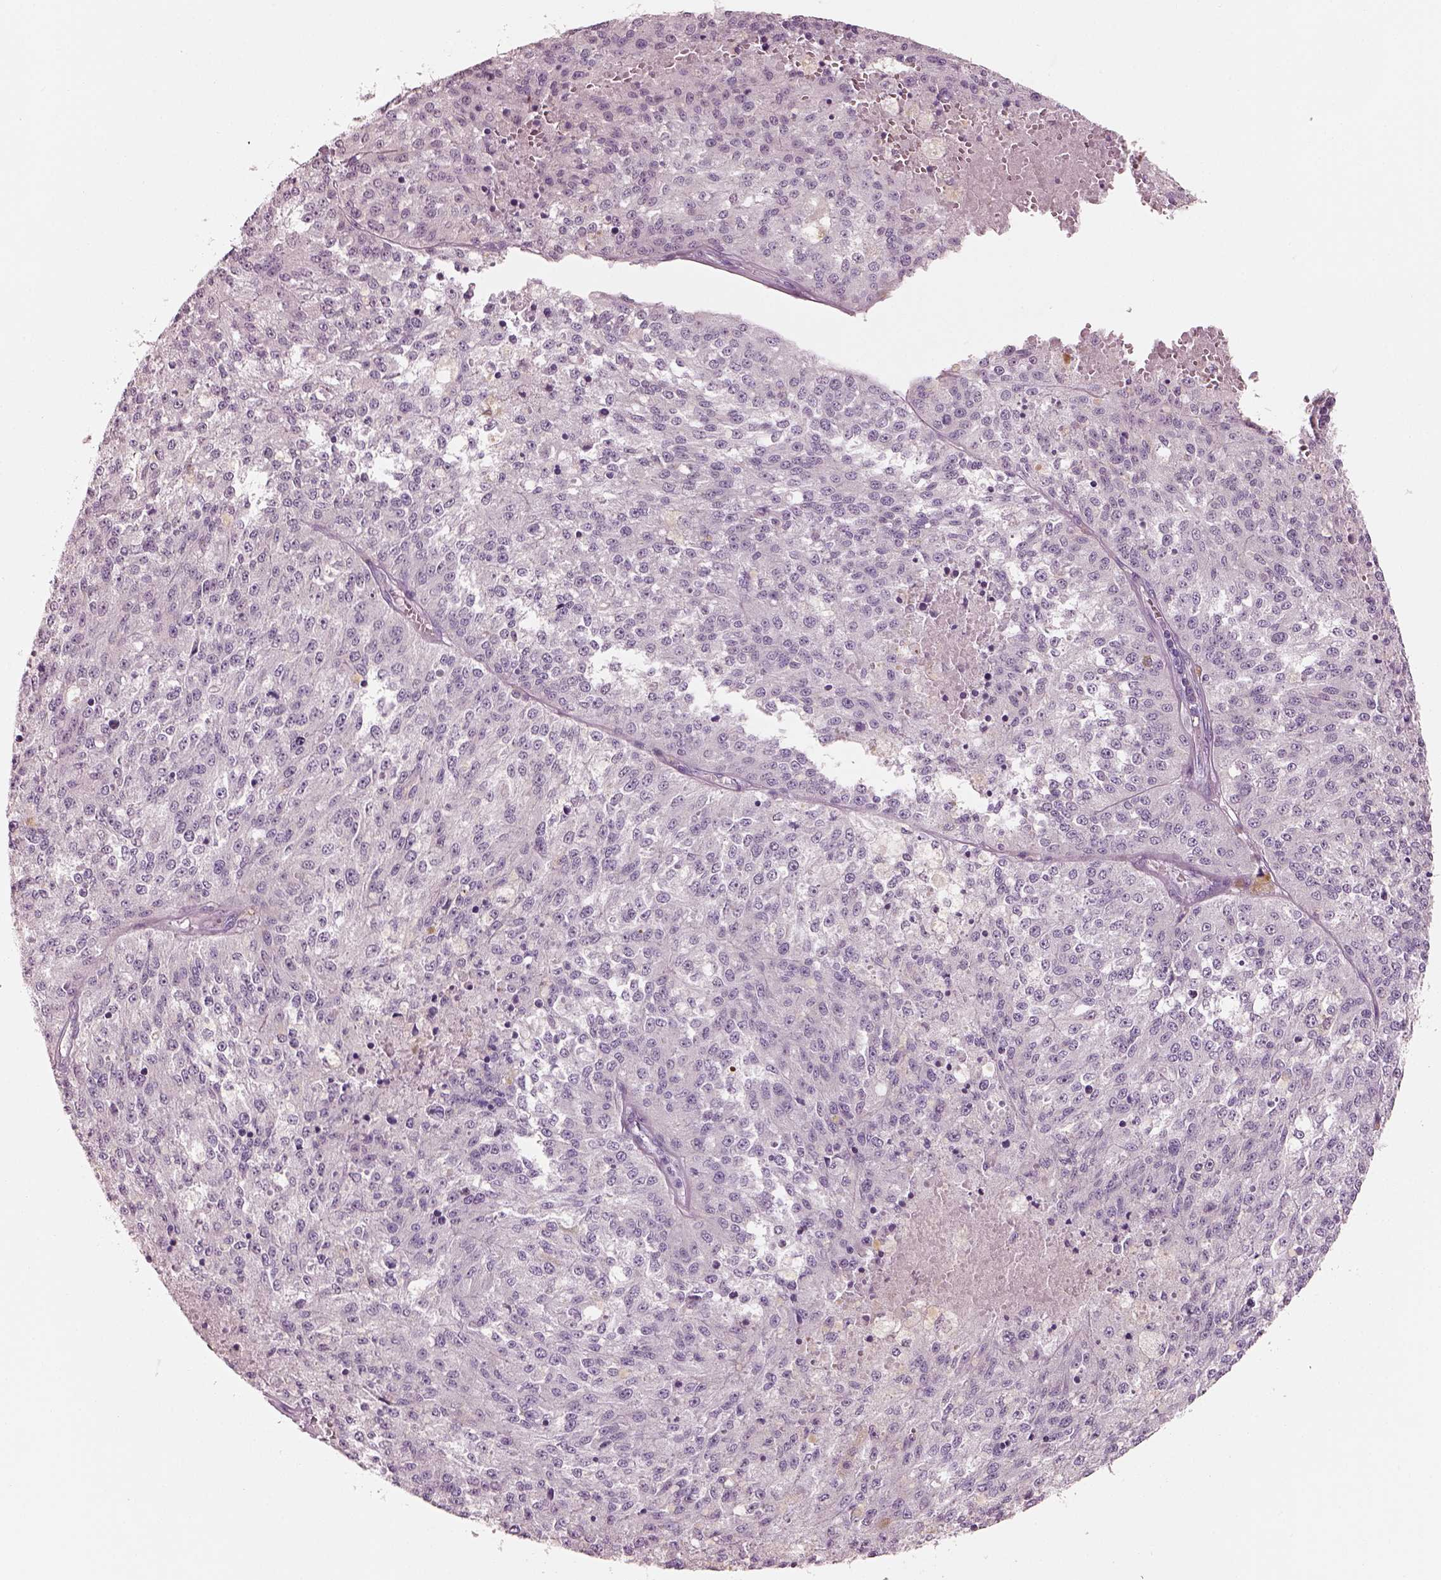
{"staining": {"intensity": "negative", "quantity": "none", "location": "none"}, "tissue": "melanoma", "cell_type": "Tumor cells", "image_type": "cancer", "snomed": [{"axis": "morphology", "description": "Malignant melanoma, Metastatic site"}, {"axis": "topography", "description": "Lymph node"}], "caption": "The photomicrograph shows no significant positivity in tumor cells of melanoma.", "gene": "ELSPBP1", "patient": {"sex": "female", "age": 64}}